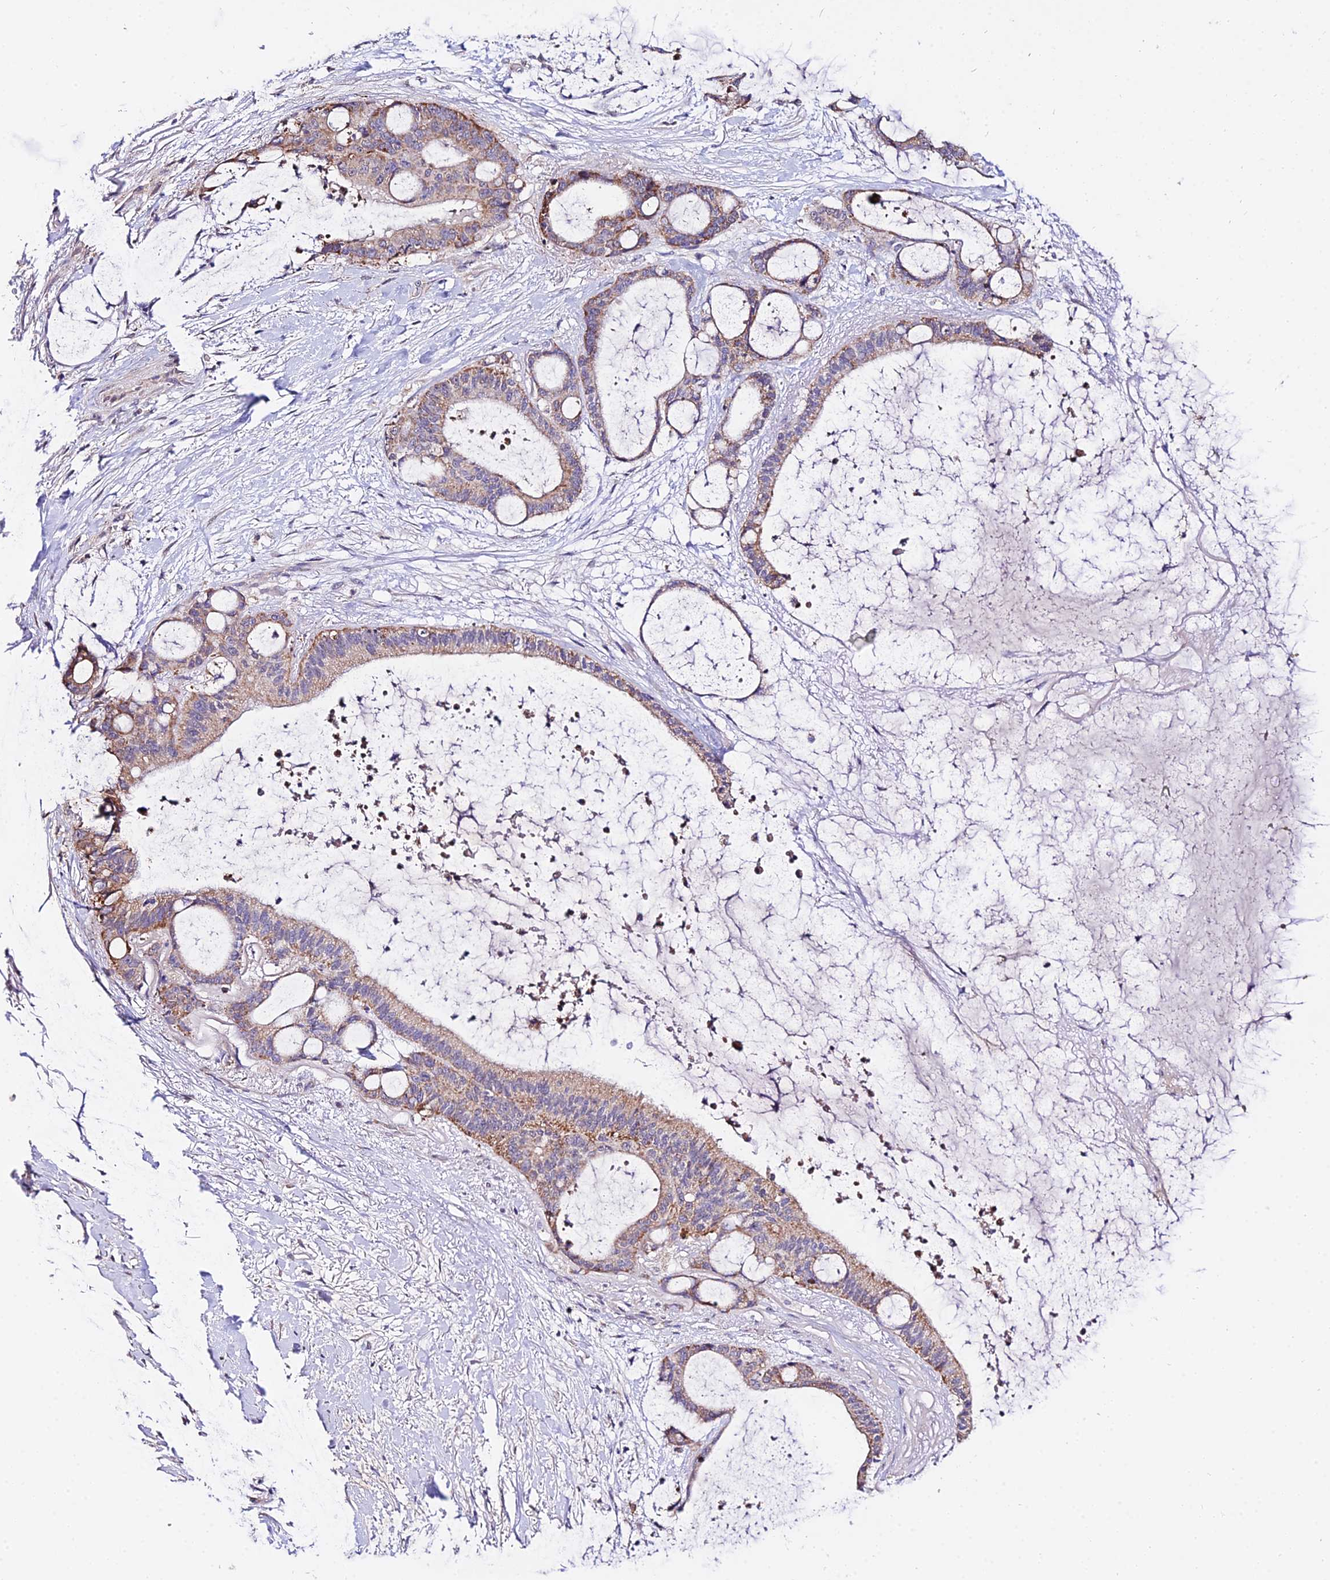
{"staining": {"intensity": "moderate", "quantity": "<25%", "location": "cytoplasmic/membranous"}, "tissue": "liver cancer", "cell_type": "Tumor cells", "image_type": "cancer", "snomed": [{"axis": "morphology", "description": "Normal tissue, NOS"}, {"axis": "morphology", "description": "Cholangiocarcinoma"}, {"axis": "topography", "description": "Liver"}, {"axis": "topography", "description": "Peripheral nerve tissue"}], "caption": "This histopathology image shows immunohistochemistry staining of liver cancer (cholangiocarcinoma), with low moderate cytoplasmic/membranous expression in approximately <25% of tumor cells.", "gene": "WDR5B", "patient": {"sex": "female", "age": 73}}